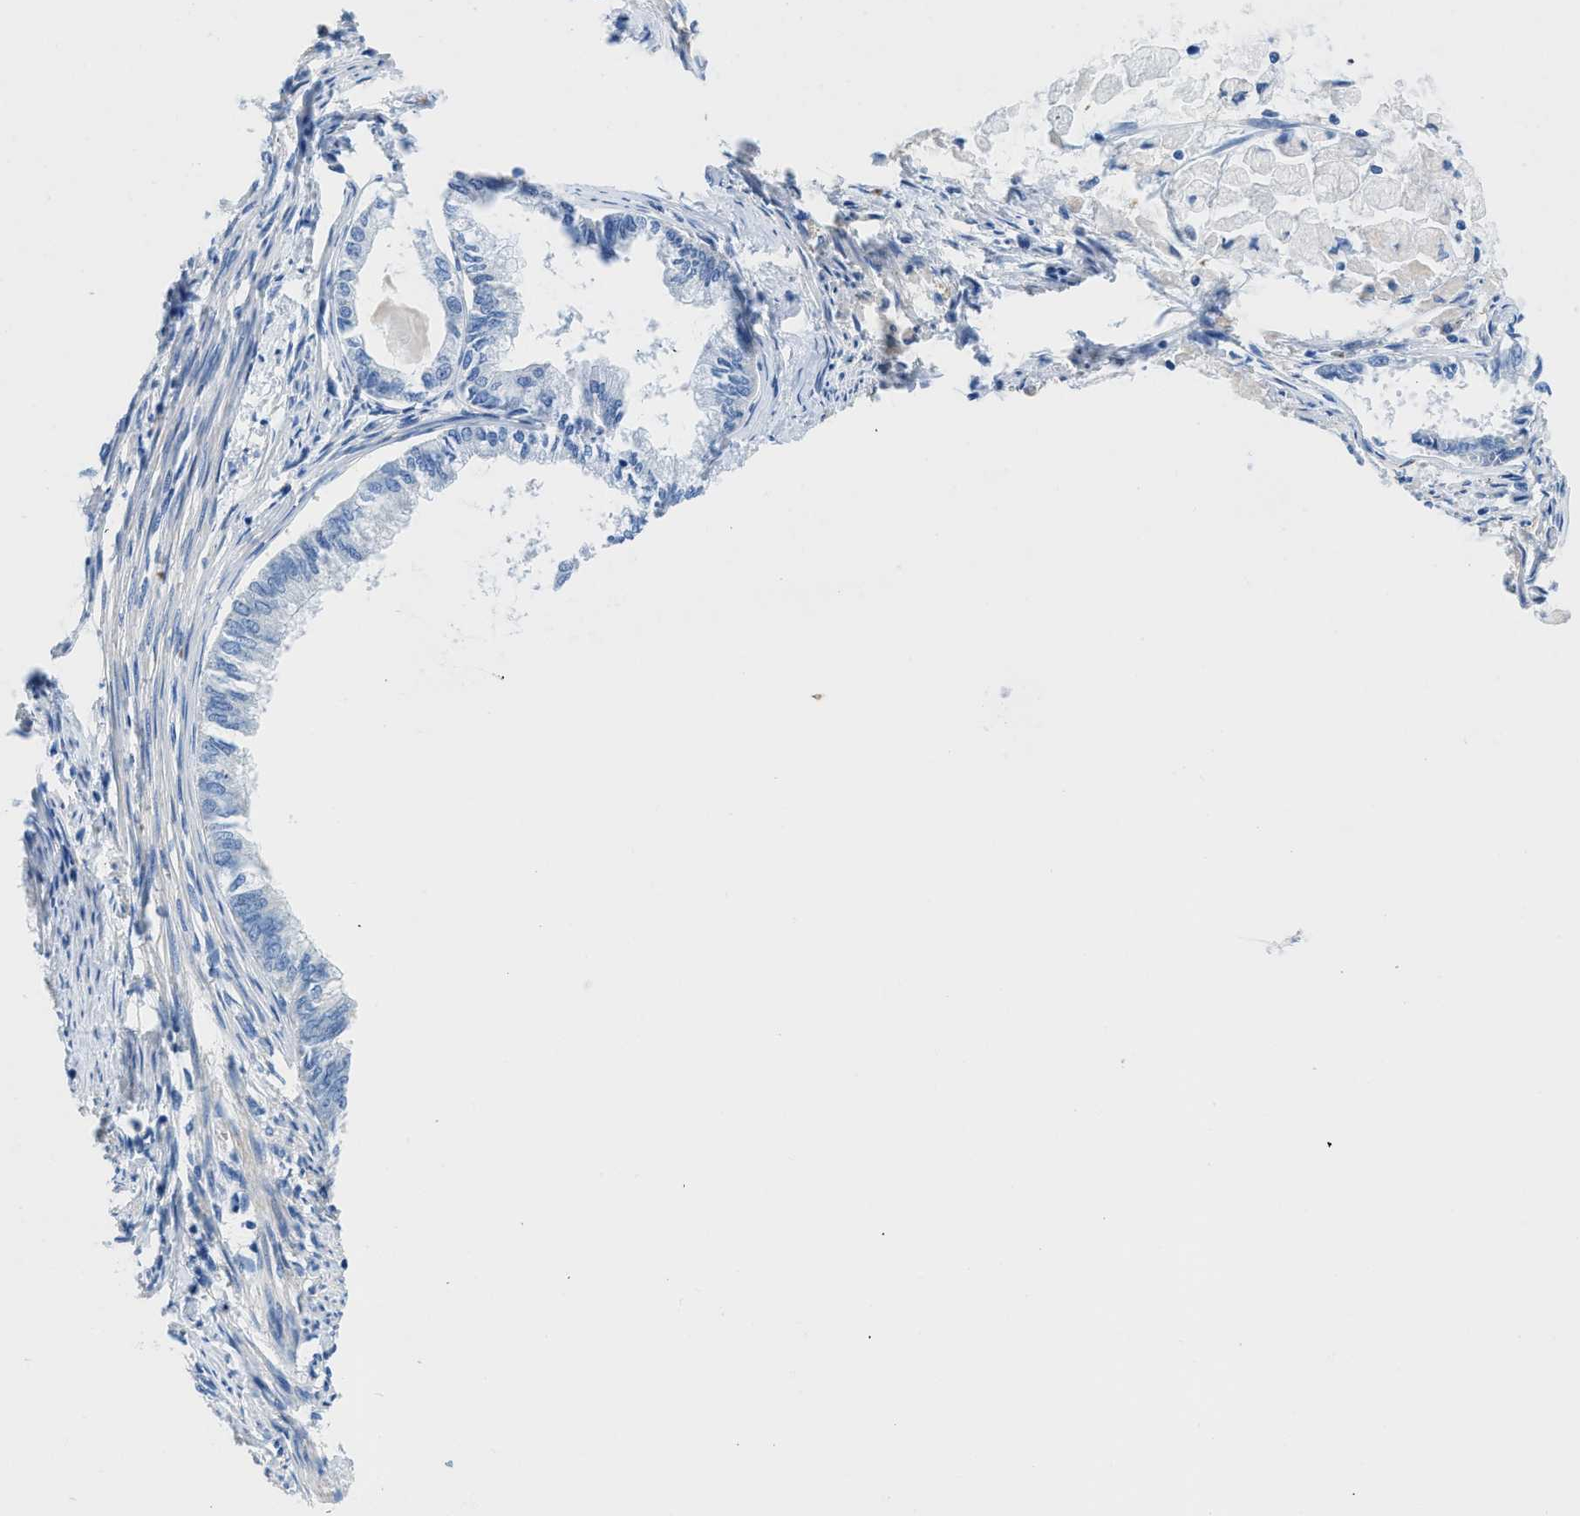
{"staining": {"intensity": "negative", "quantity": "none", "location": "none"}, "tissue": "endometrial cancer", "cell_type": "Tumor cells", "image_type": "cancer", "snomed": [{"axis": "morphology", "description": "Adenocarcinoma, NOS"}, {"axis": "topography", "description": "Endometrium"}], "caption": "The immunohistochemistry (IHC) image has no significant expression in tumor cells of endometrial adenocarcinoma tissue.", "gene": "NEB", "patient": {"sex": "female", "age": 86}}